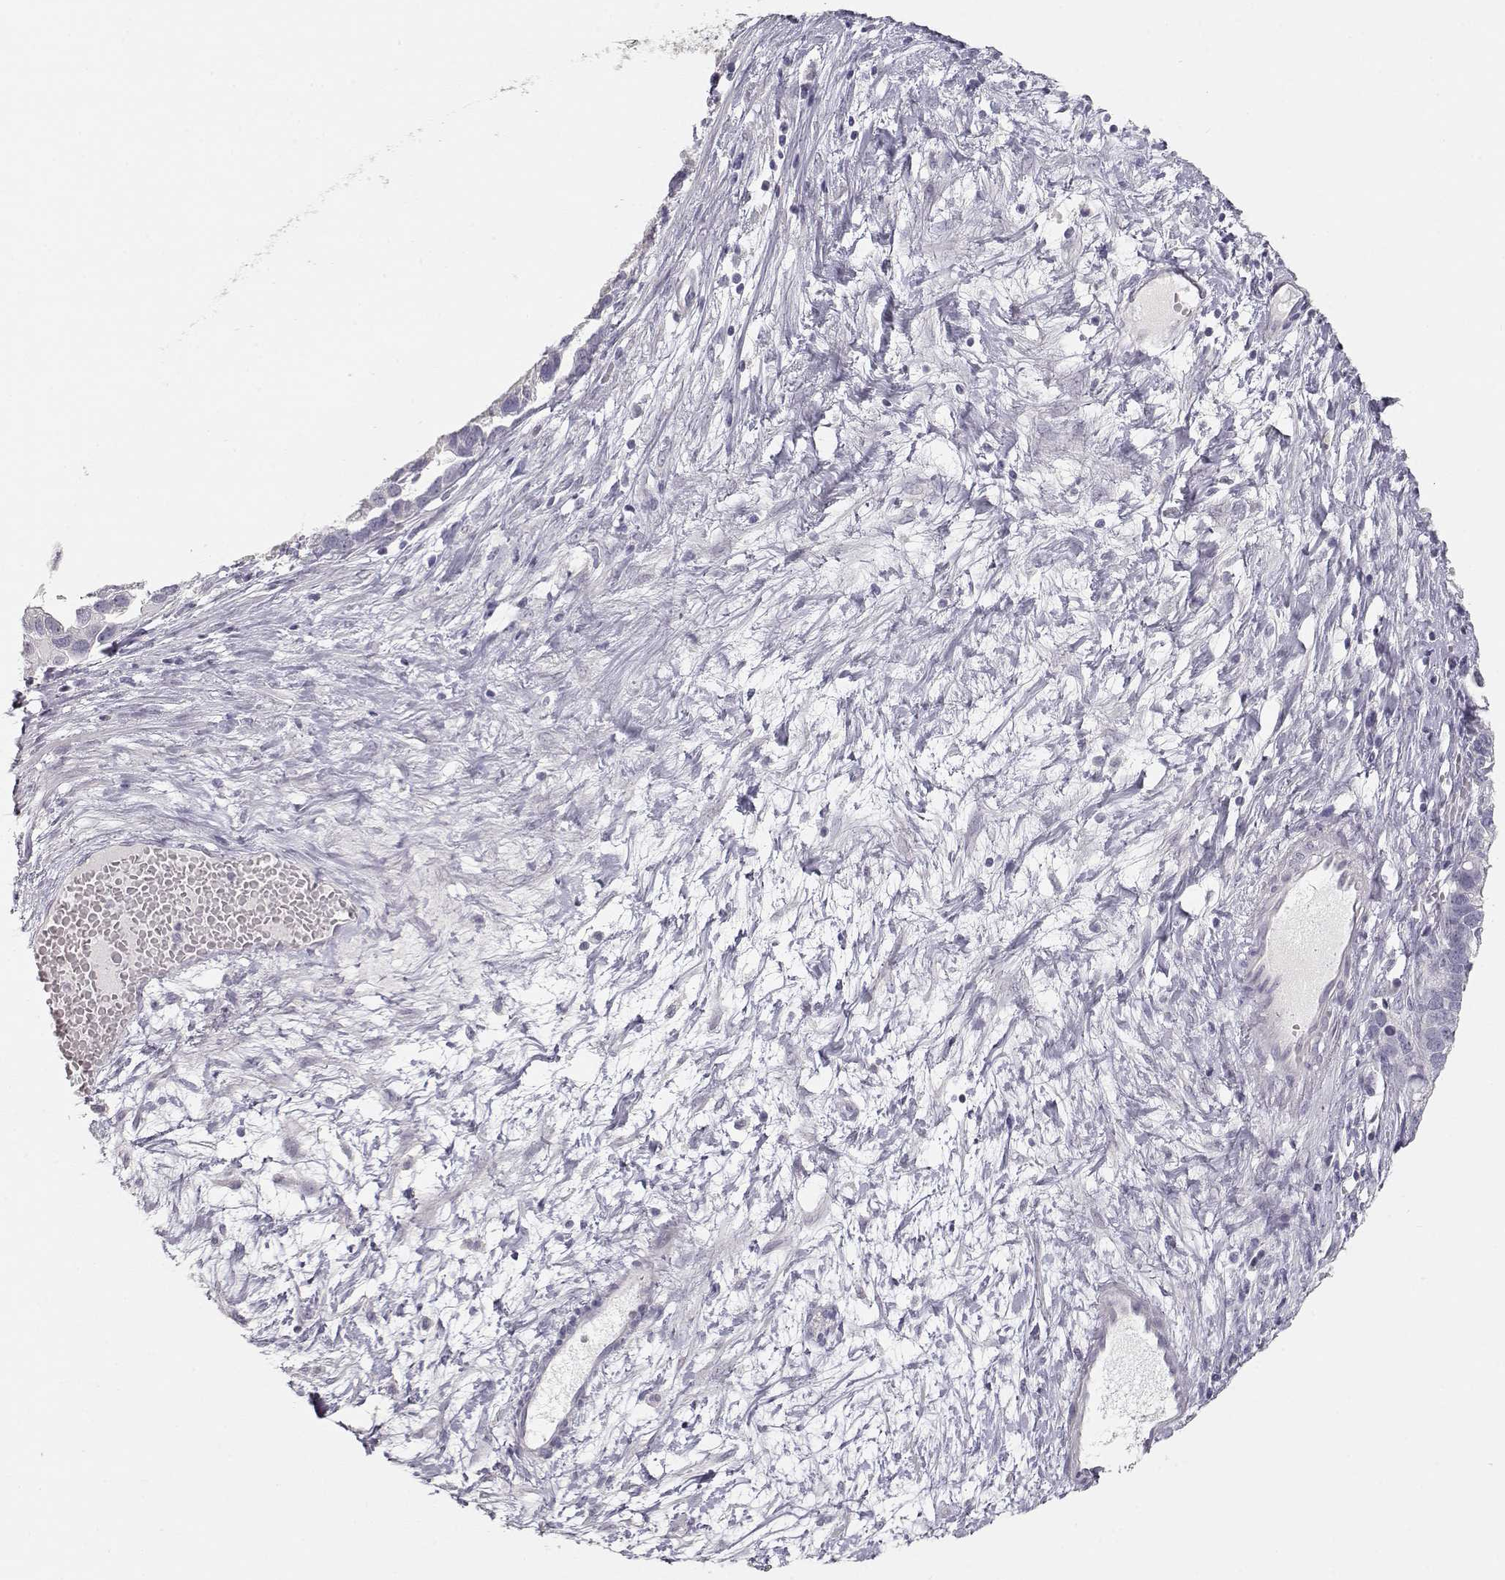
{"staining": {"intensity": "negative", "quantity": "none", "location": "none"}, "tissue": "ovarian cancer", "cell_type": "Tumor cells", "image_type": "cancer", "snomed": [{"axis": "morphology", "description": "Cystadenocarcinoma, serous, NOS"}, {"axis": "topography", "description": "Ovary"}], "caption": "Serous cystadenocarcinoma (ovarian) was stained to show a protein in brown. There is no significant expression in tumor cells. (DAB (3,3'-diaminobenzidine) immunohistochemistry with hematoxylin counter stain).", "gene": "TKTL1", "patient": {"sex": "female", "age": 54}}